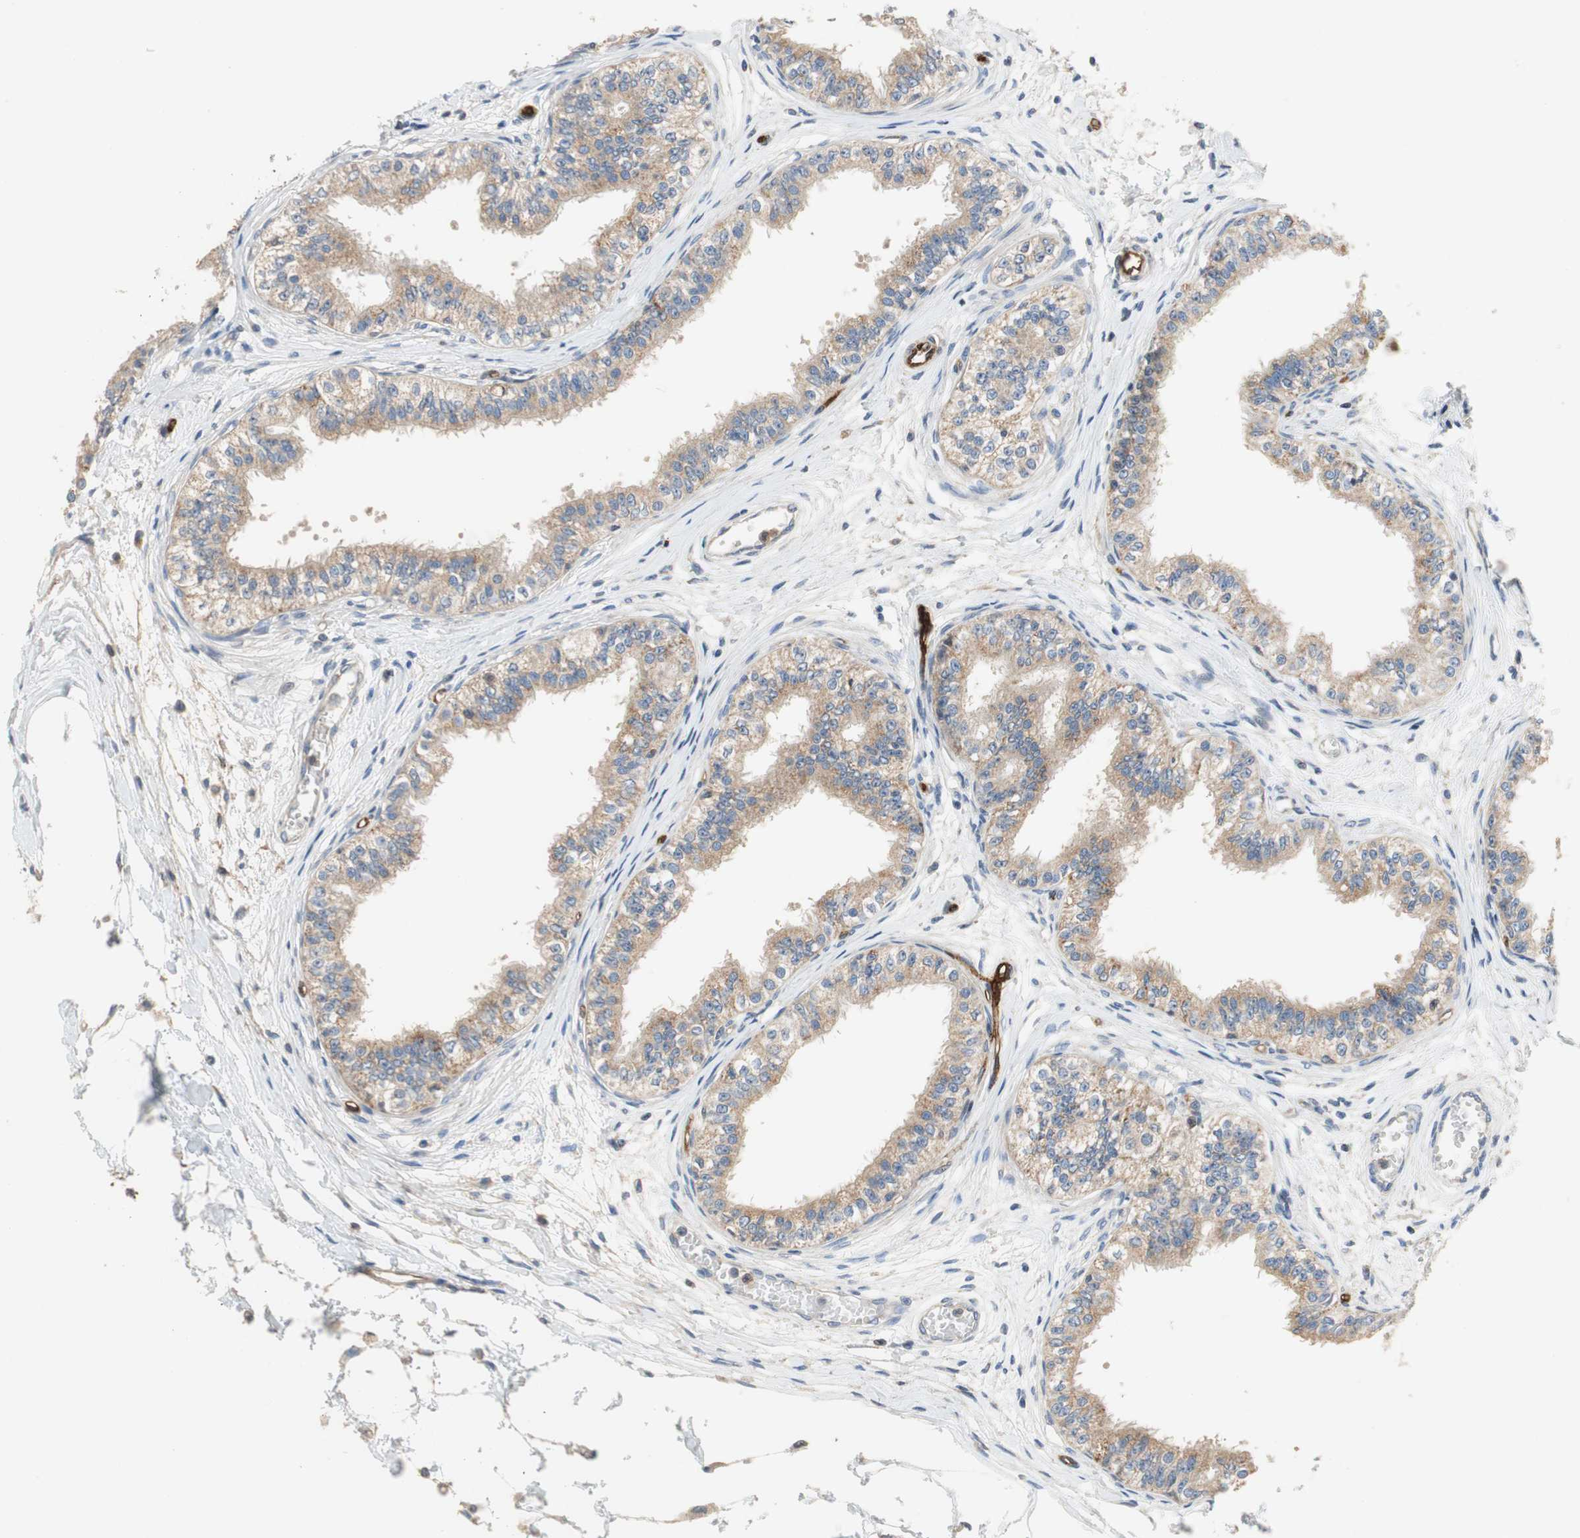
{"staining": {"intensity": "moderate", "quantity": "25%-75%", "location": "cytoplasmic/membranous"}, "tissue": "epididymis", "cell_type": "Glandular cells", "image_type": "normal", "snomed": [{"axis": "morphology", "description": "Normal tissue, NOS"}, {"axis": "morphology", "description": "Adenocarcinoma, metastatic, NOS"}, {"axis": "topography", "description": "Testis"}, {"axis": "topography", "description": "Epididymis"}], "caption": "Glandular cells reveal moderate cytoplasmic/membranous staining in approximately 25%-75% of cells in unremarkable epididymis.", "gene": "ALPL", "patient": {"sex": "male", "age": 26}}